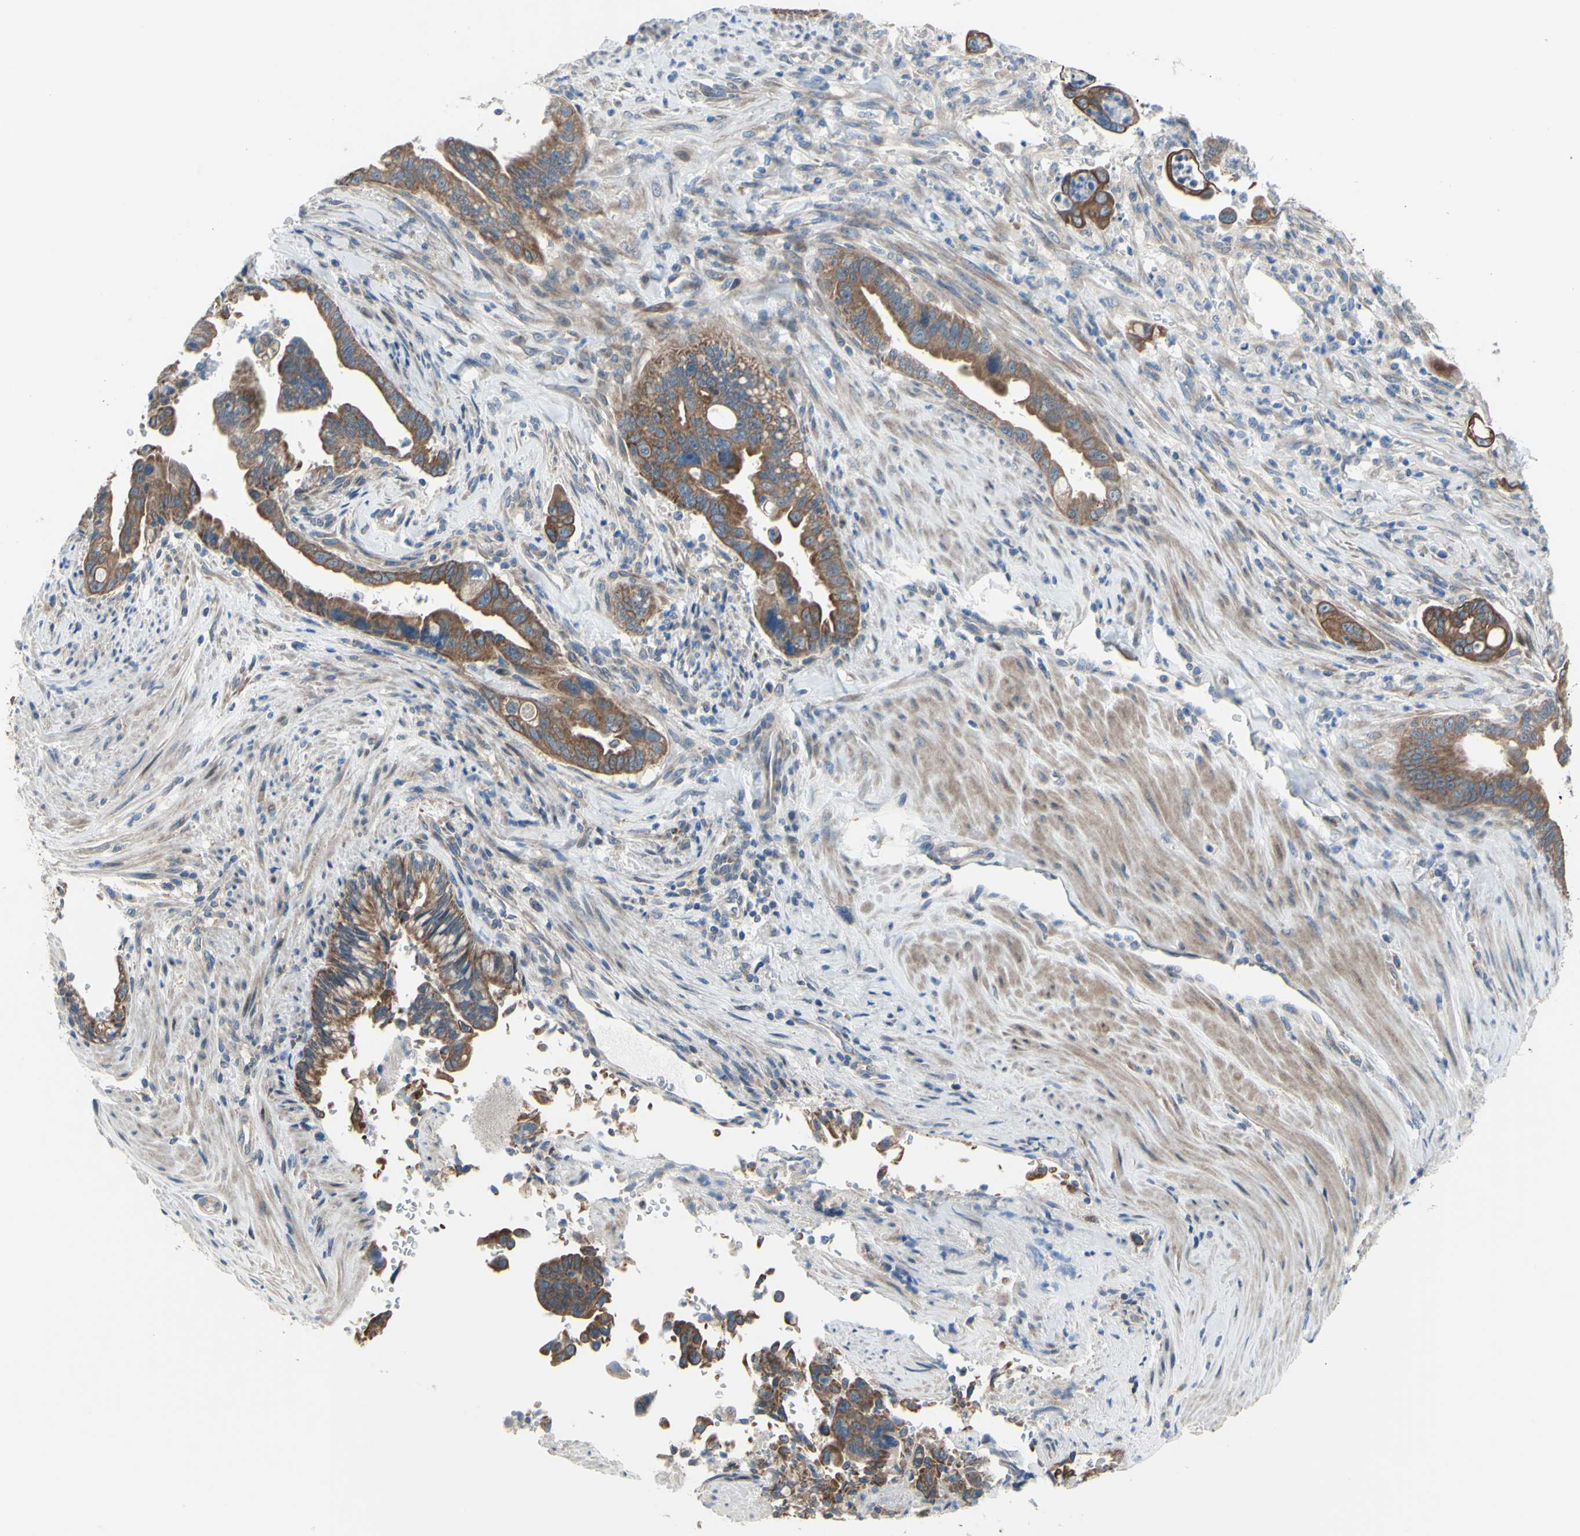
{"staining": {"intensity": "moderate", "quantity": ">75%", "location": "cytoplasmic/membranous"}, "tissue": "pancreatic cancer", "cell_type": "Tumor cells", "image_type": "cancer", "snomed": [{"axis": "morphology", "description": "Adenocarcinoma, NOS"}, {"axis": "topography", "description": "Pancreas"}], "caption": "Immunohistochemistry (IHC) of human pancreatic cancer (adenocarcinoma) exhibits medium levels of moderate cytoplasmic/membranous expression in about >75% of tumor cells. Using DAB (3,3'-diaminobenzidine) (brown) and hematoxylin (blue) stains, captured at high magnification using brightfield microscopy.", "gene": "GRAMD2B", "patient": {"sex": "male", "age": 70}}